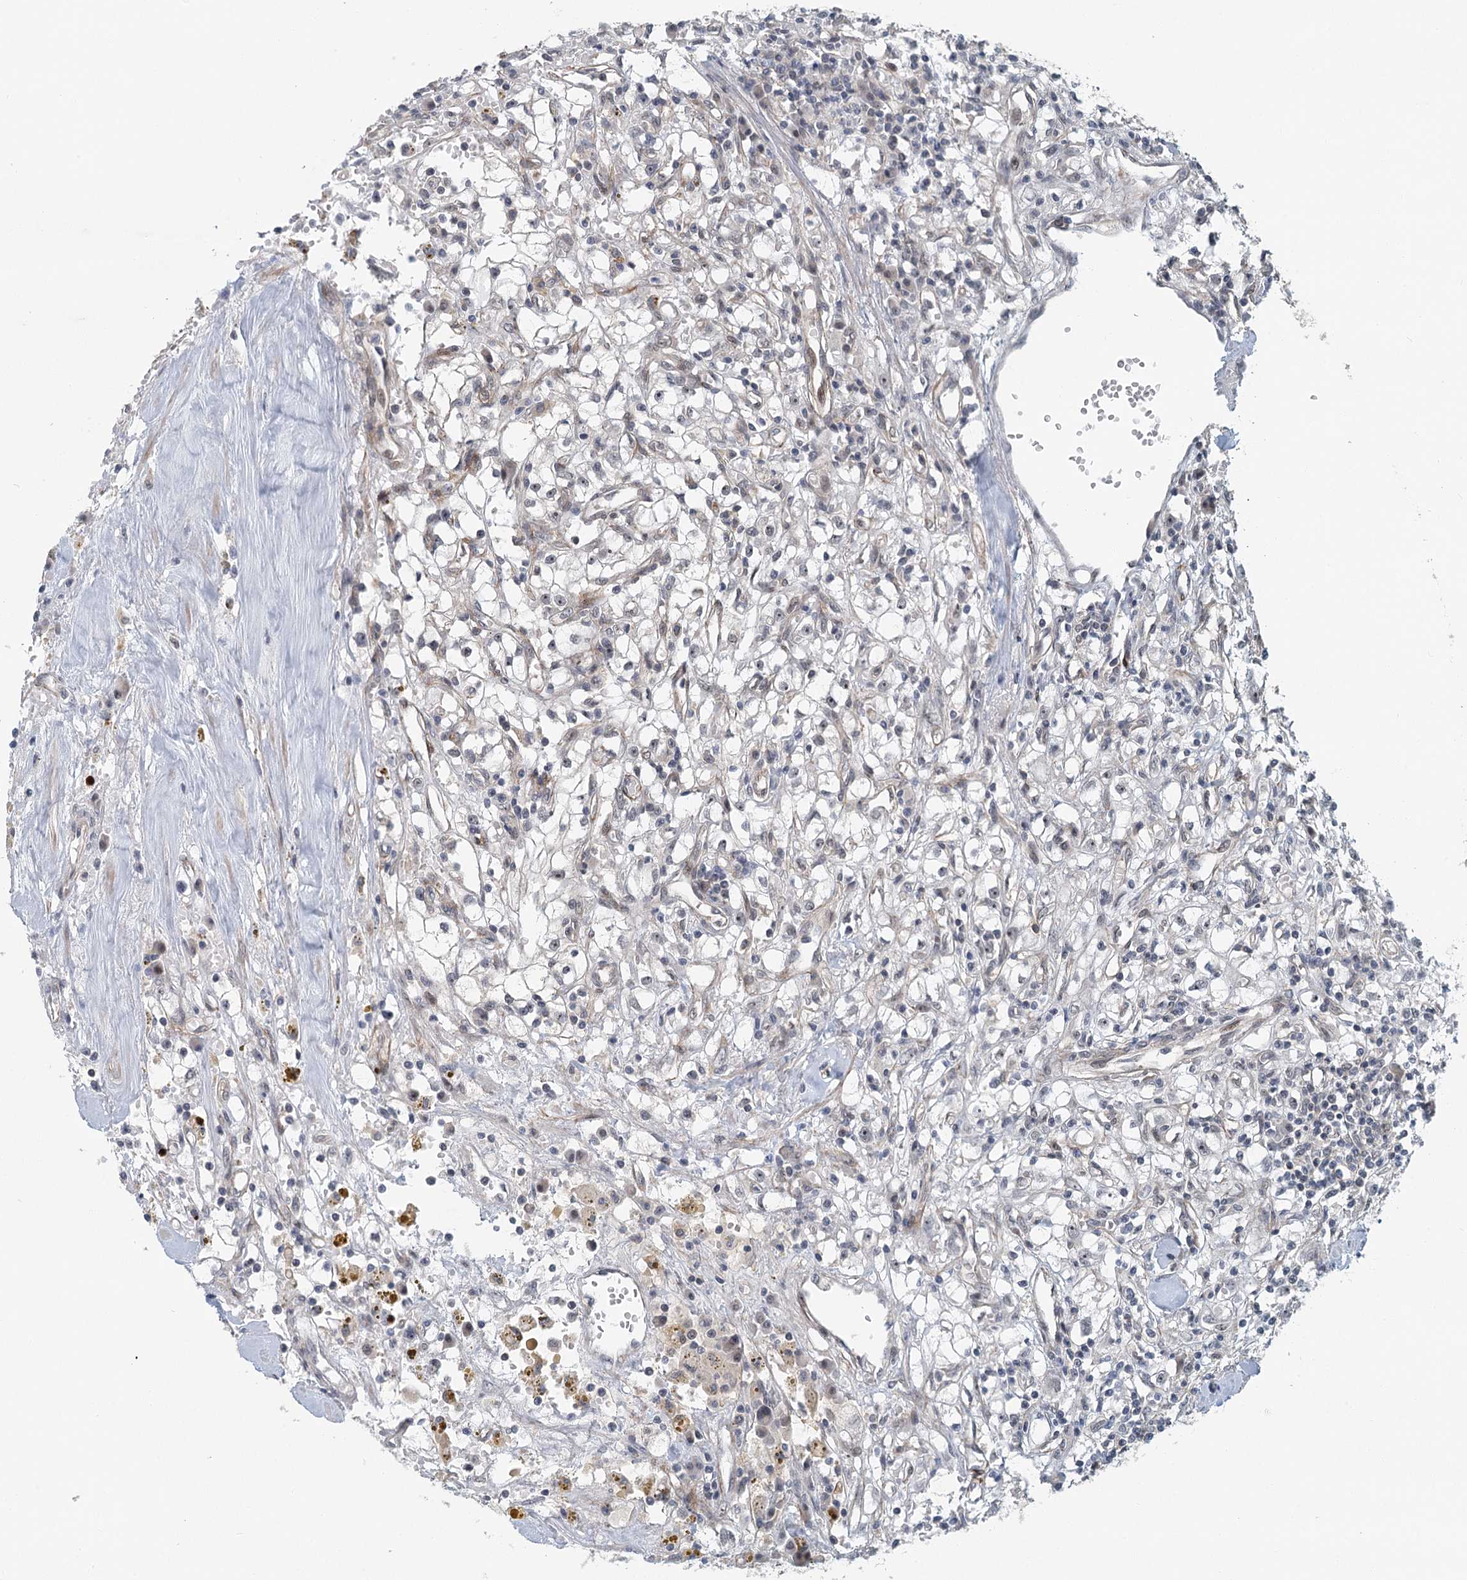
{"staining": {"intensity": "negative", "quantity": "none", "location": "none"}, "tissue": "renal cancer", "cell_type": "Tumor cells", "image_type": "cancer", "snomed": [{"axis": "morphology", "description": "Adenocarcinoma, NOS"}, {"axis": "topography", "description": "Kidney"}], "caption": "There is no significant expression in tumor cells of renal cancer (adenocarcinoma).", "gene": "TAS2R42", "patient": {"sex": "male", "age": 56}}